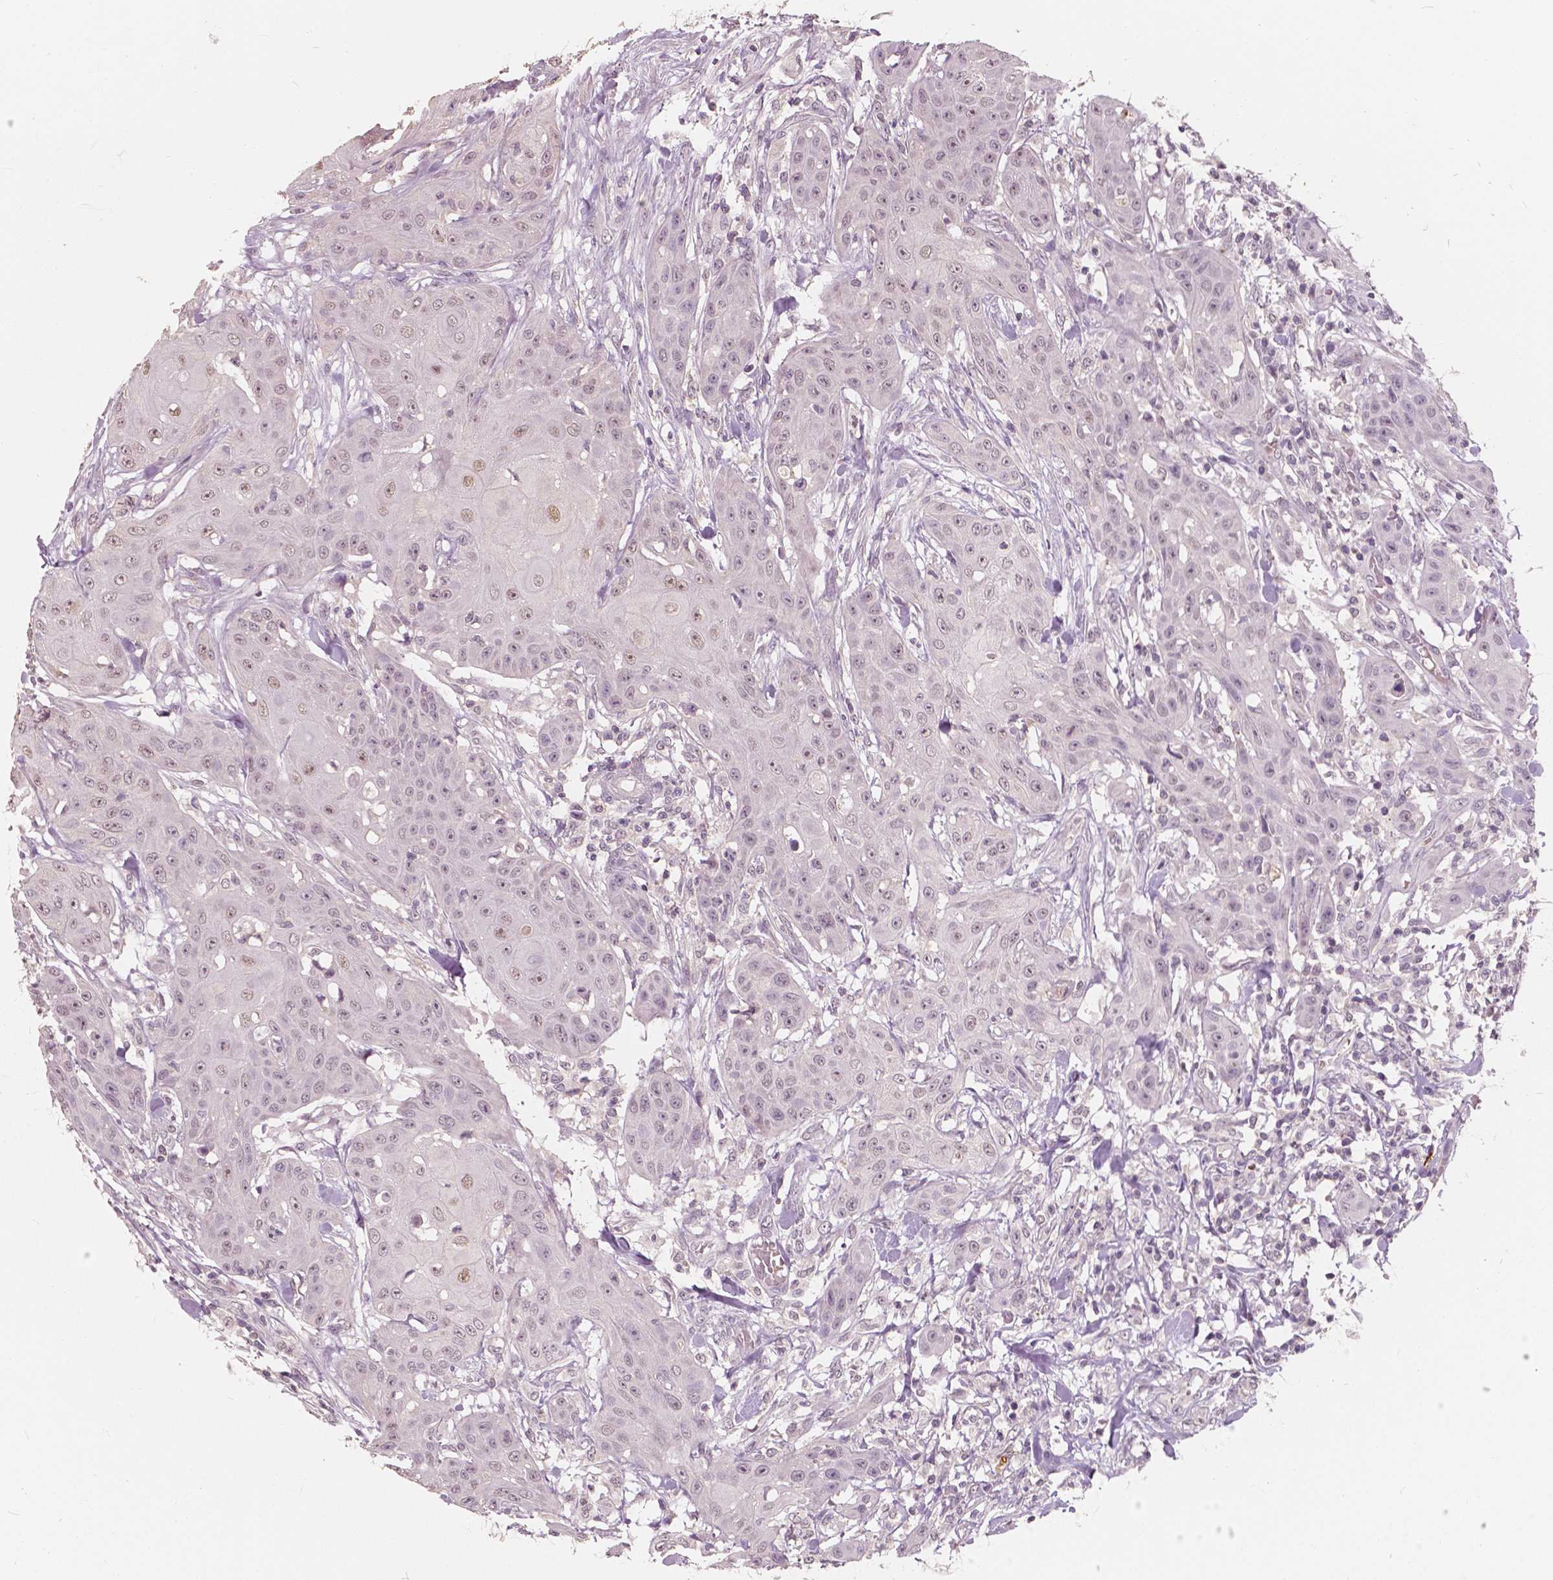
{"staining": {"intensity": "weak", "quantity": "25%-75%", "location": "nuclear"}, "tissue": "head and neck cancer", "cell_type": "Tumor cells", "image_type": "cancer", "snomed": [{"axis": "morphology", "description": "Squamous cell carcinoma, NOS"}, {"axis": "topography", "description": "Oral tissue"}, {"axis": "topography", "description": "Head-Neck"}], "caption": "This photomicrograph exhibits immunohistochemistry staining of human squamous cell carcinoma (head and neck), with low weak nuclear positivity in about 25%-75% of tumor cells.", "gene": "SAT2", "patient": {"sex": "female", "age": 55}}